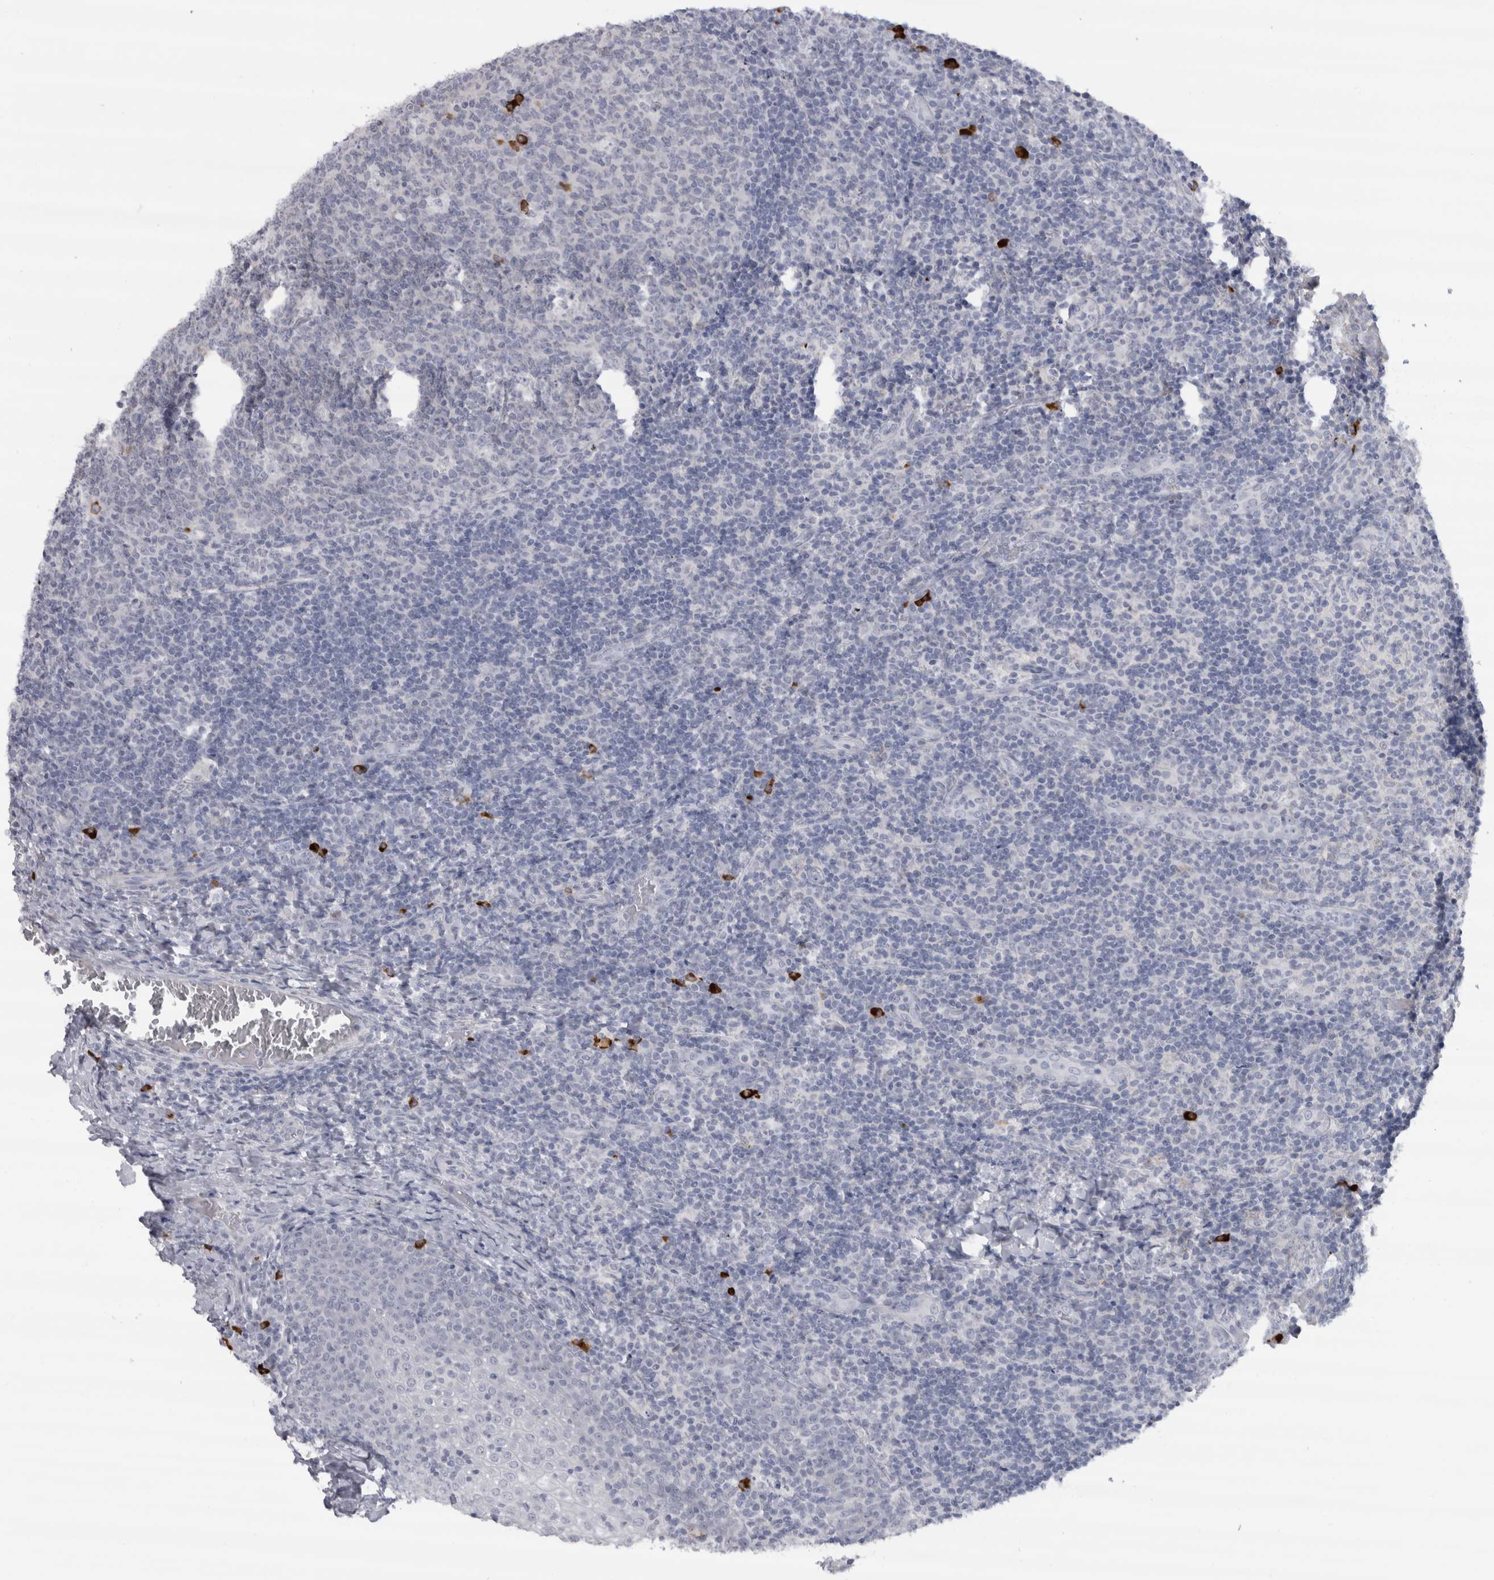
{"staining": {"intensity": "strong", "quantity": "<25%", "location": "cytoplasmic/membranous"}, "tissue": "tonsil", "cell_type": "Germinal center cells", "image_type": "normal", "snomed": [{"axis": "morphology", "description": "Normal tissue, NOS"}, {"axis": "topography", "description": "Tonsil"}], "caption": "Brown immunohistochemical staining in benign human tonsil displays strong cytoplasmic/membranous expression in about <25% of germinal center cells. The staining was performed using DAB, with brown indicating positive protein expression. Nuclei are stained blue with hematoxylin.", "gene": "CDH17", "patient": {"sex": "female", "age": 19}}